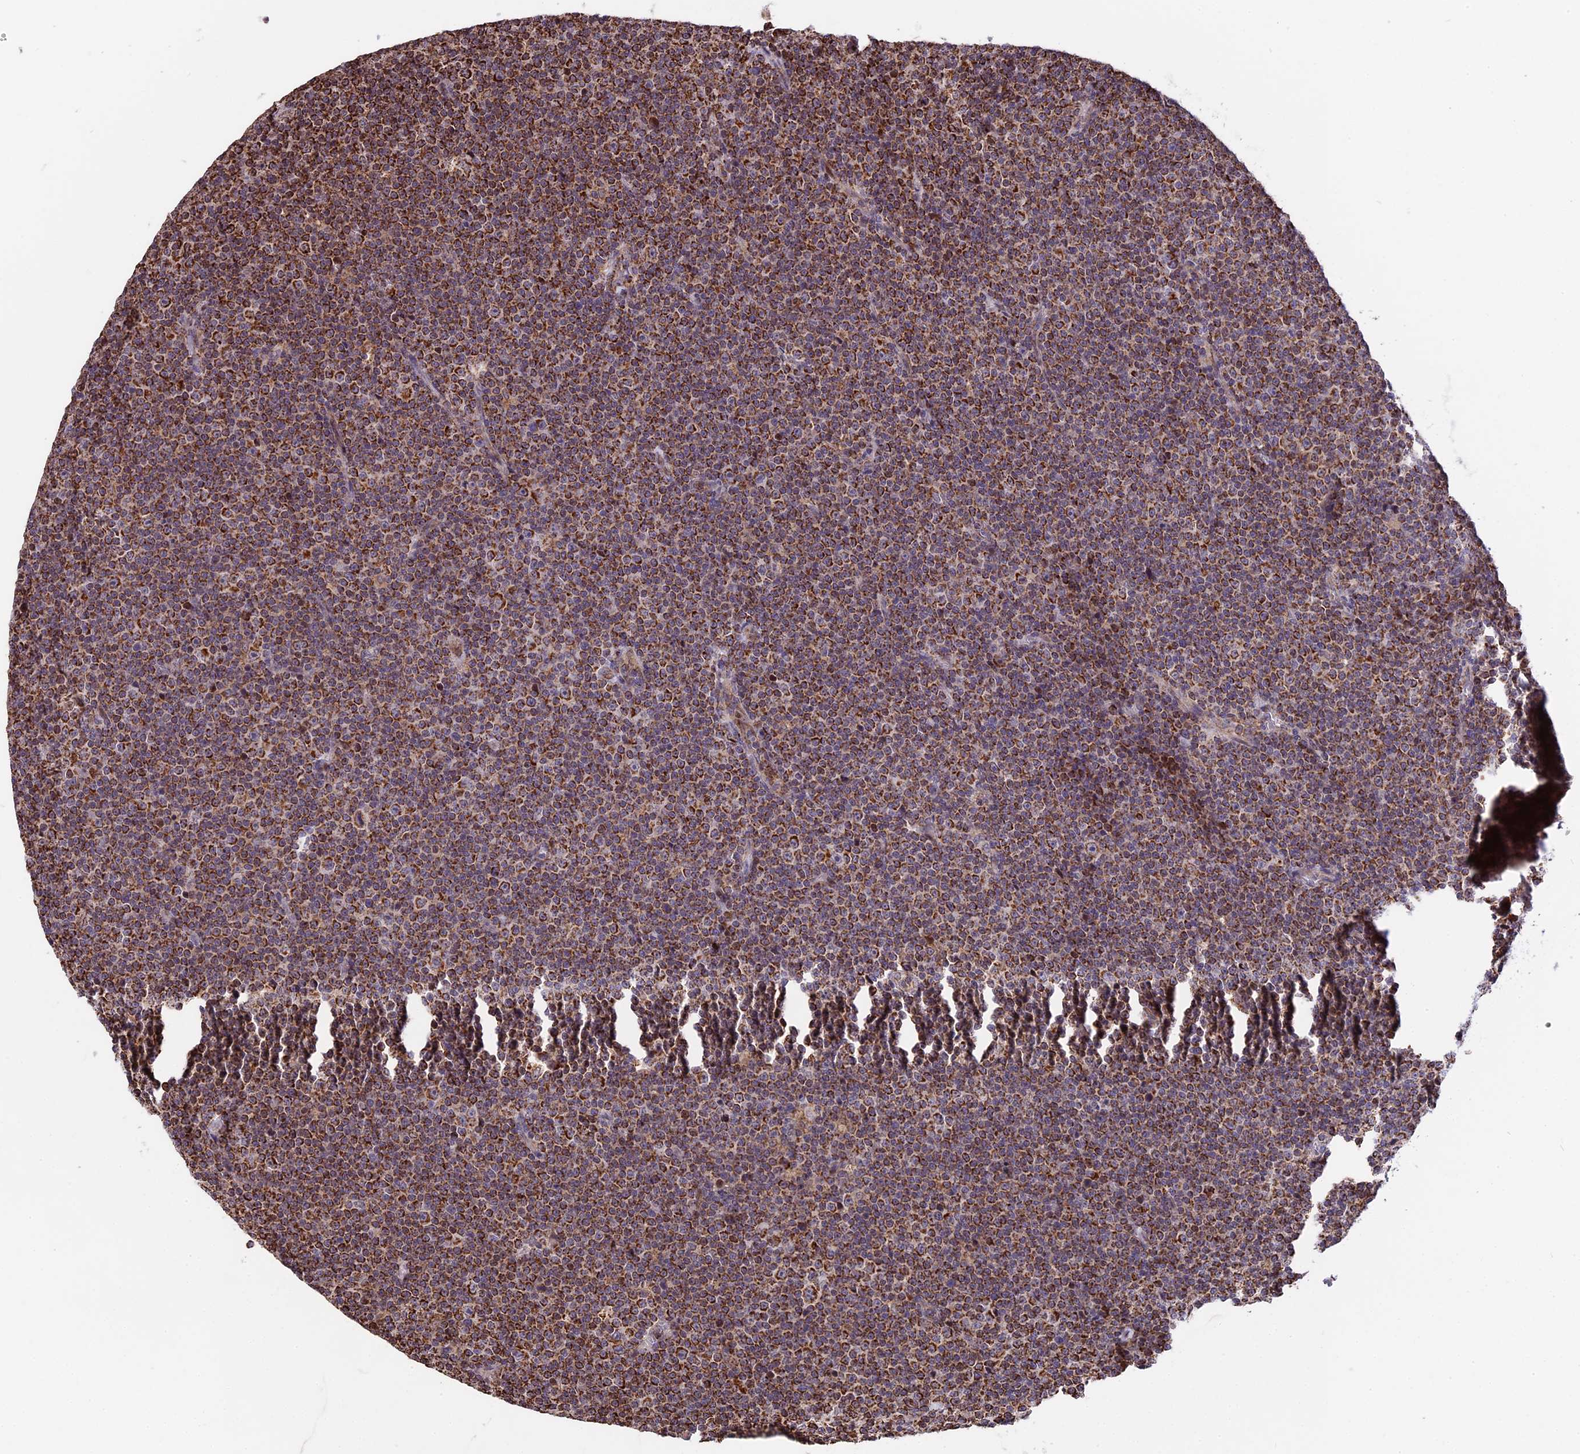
{"staining": {"intensity": "strong", "quantity": ">75%", "location": "cytoplasmic/membranous"}, "tissue": "lymphoma", "cell_type": "Tumor cells", "image_type": "cancer", "snomed": [{"axis": "morphology", "description": "Malignant lymphoma, non-Hodgkin's type, Low grade"}, {"axis": "topography", "description": "Lymph node"}], "caption": "Lymphoma stained for a protein (brown) shows strong cytoplasmic/membranous positive expression in about >75% of tumor cells.", "gene": "RERGL", "patient": {"sex": "female", "age": 67}}